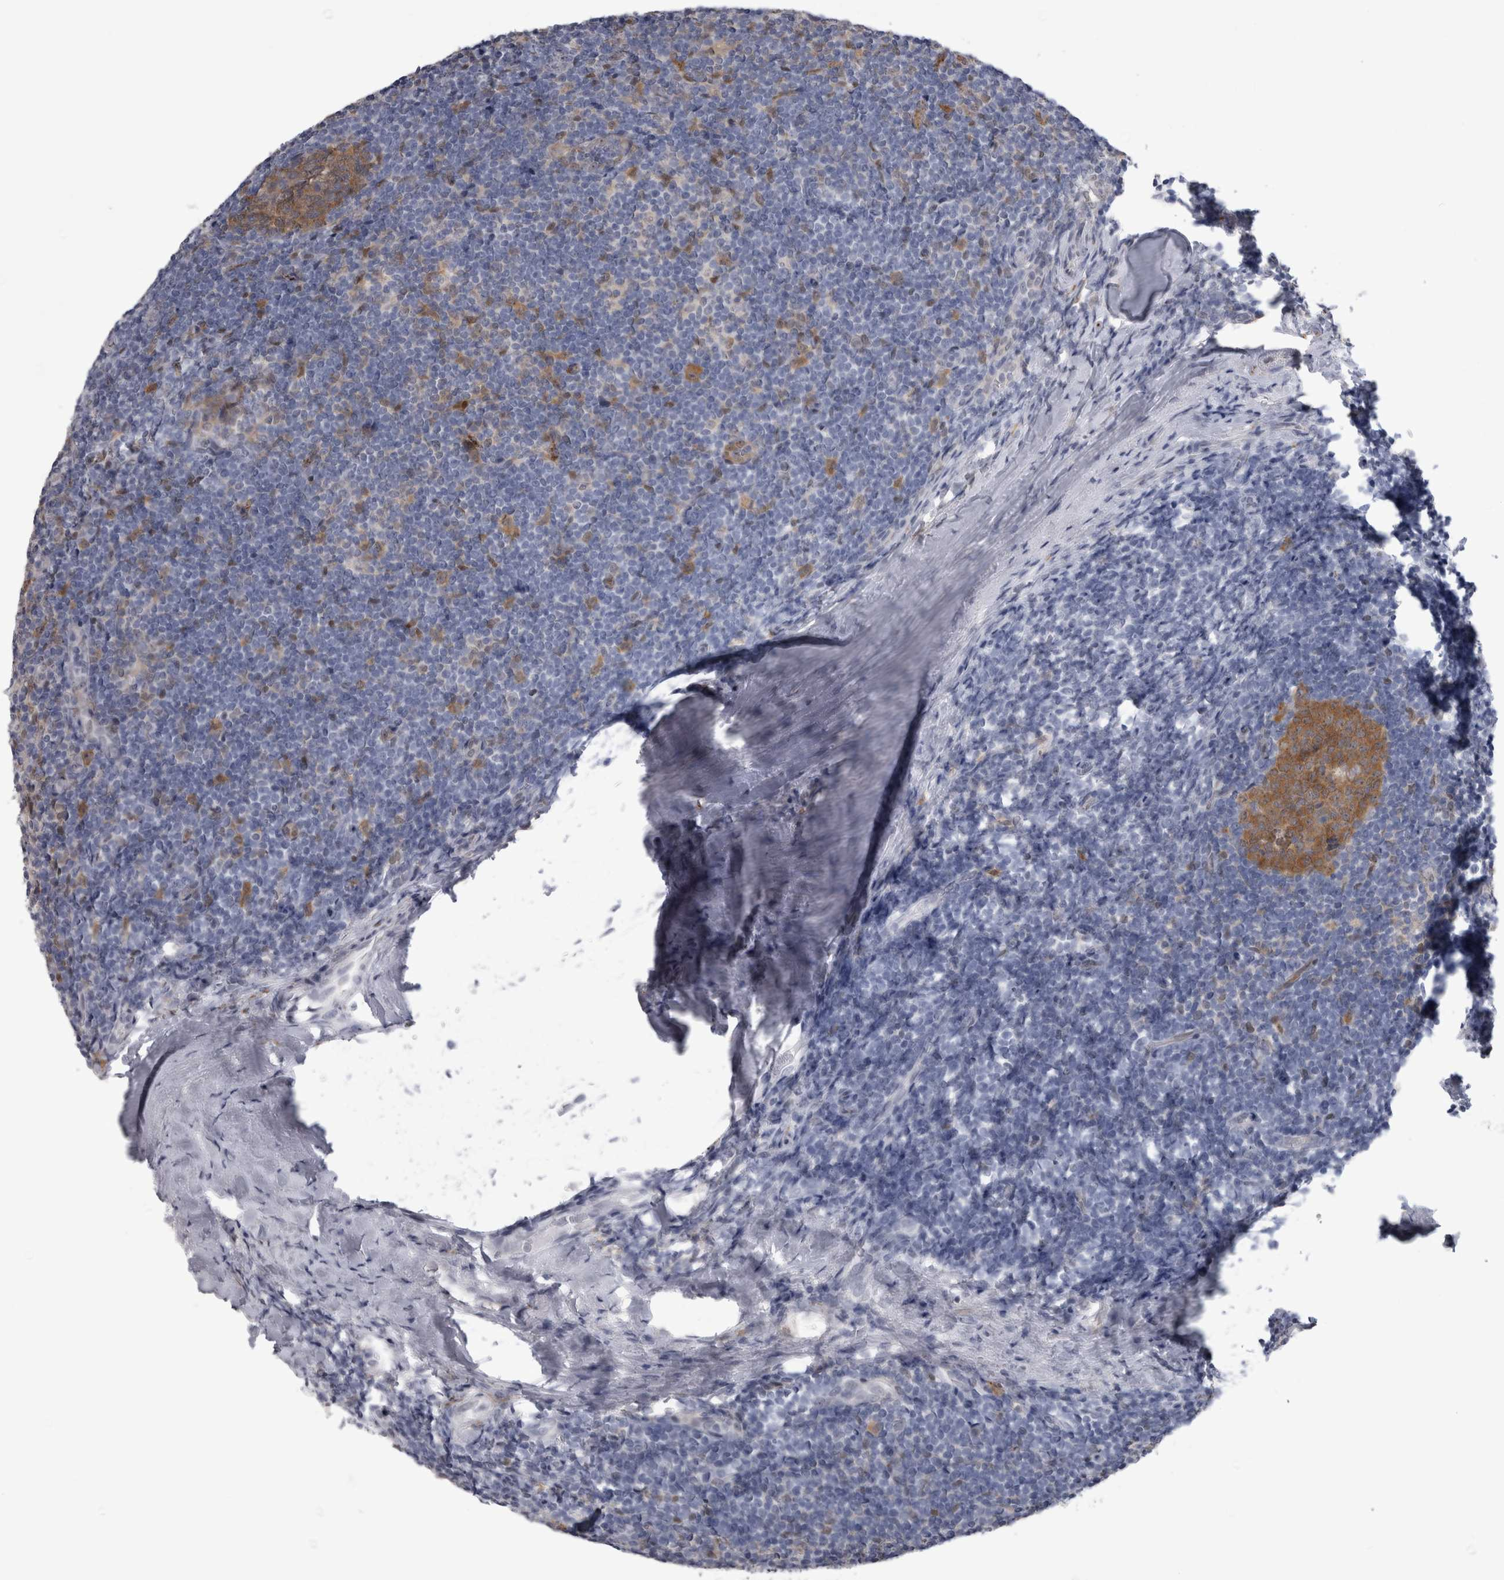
{"staining": {"intensity": "moderate", "quantity": ">75%", "location": "cytoplasmic/membranous"}, "tissue": "tonsil", "cell_type": "Germinal center cells", "image_type": "normal", "snomed": [{"axis": "morphology", "description": "Normal tissue, NOS"}, {"axis": "topography", "description": "Tonsil"}], "caption": "Immunohistochemical staining of benign tonsil displays >75% levels of moderate cytoplasmic/membranous protein positivity in approximately >75% of germinal center cells.", "gene": "ACOT7", "patient": {"sex": "male", "age": 37}}